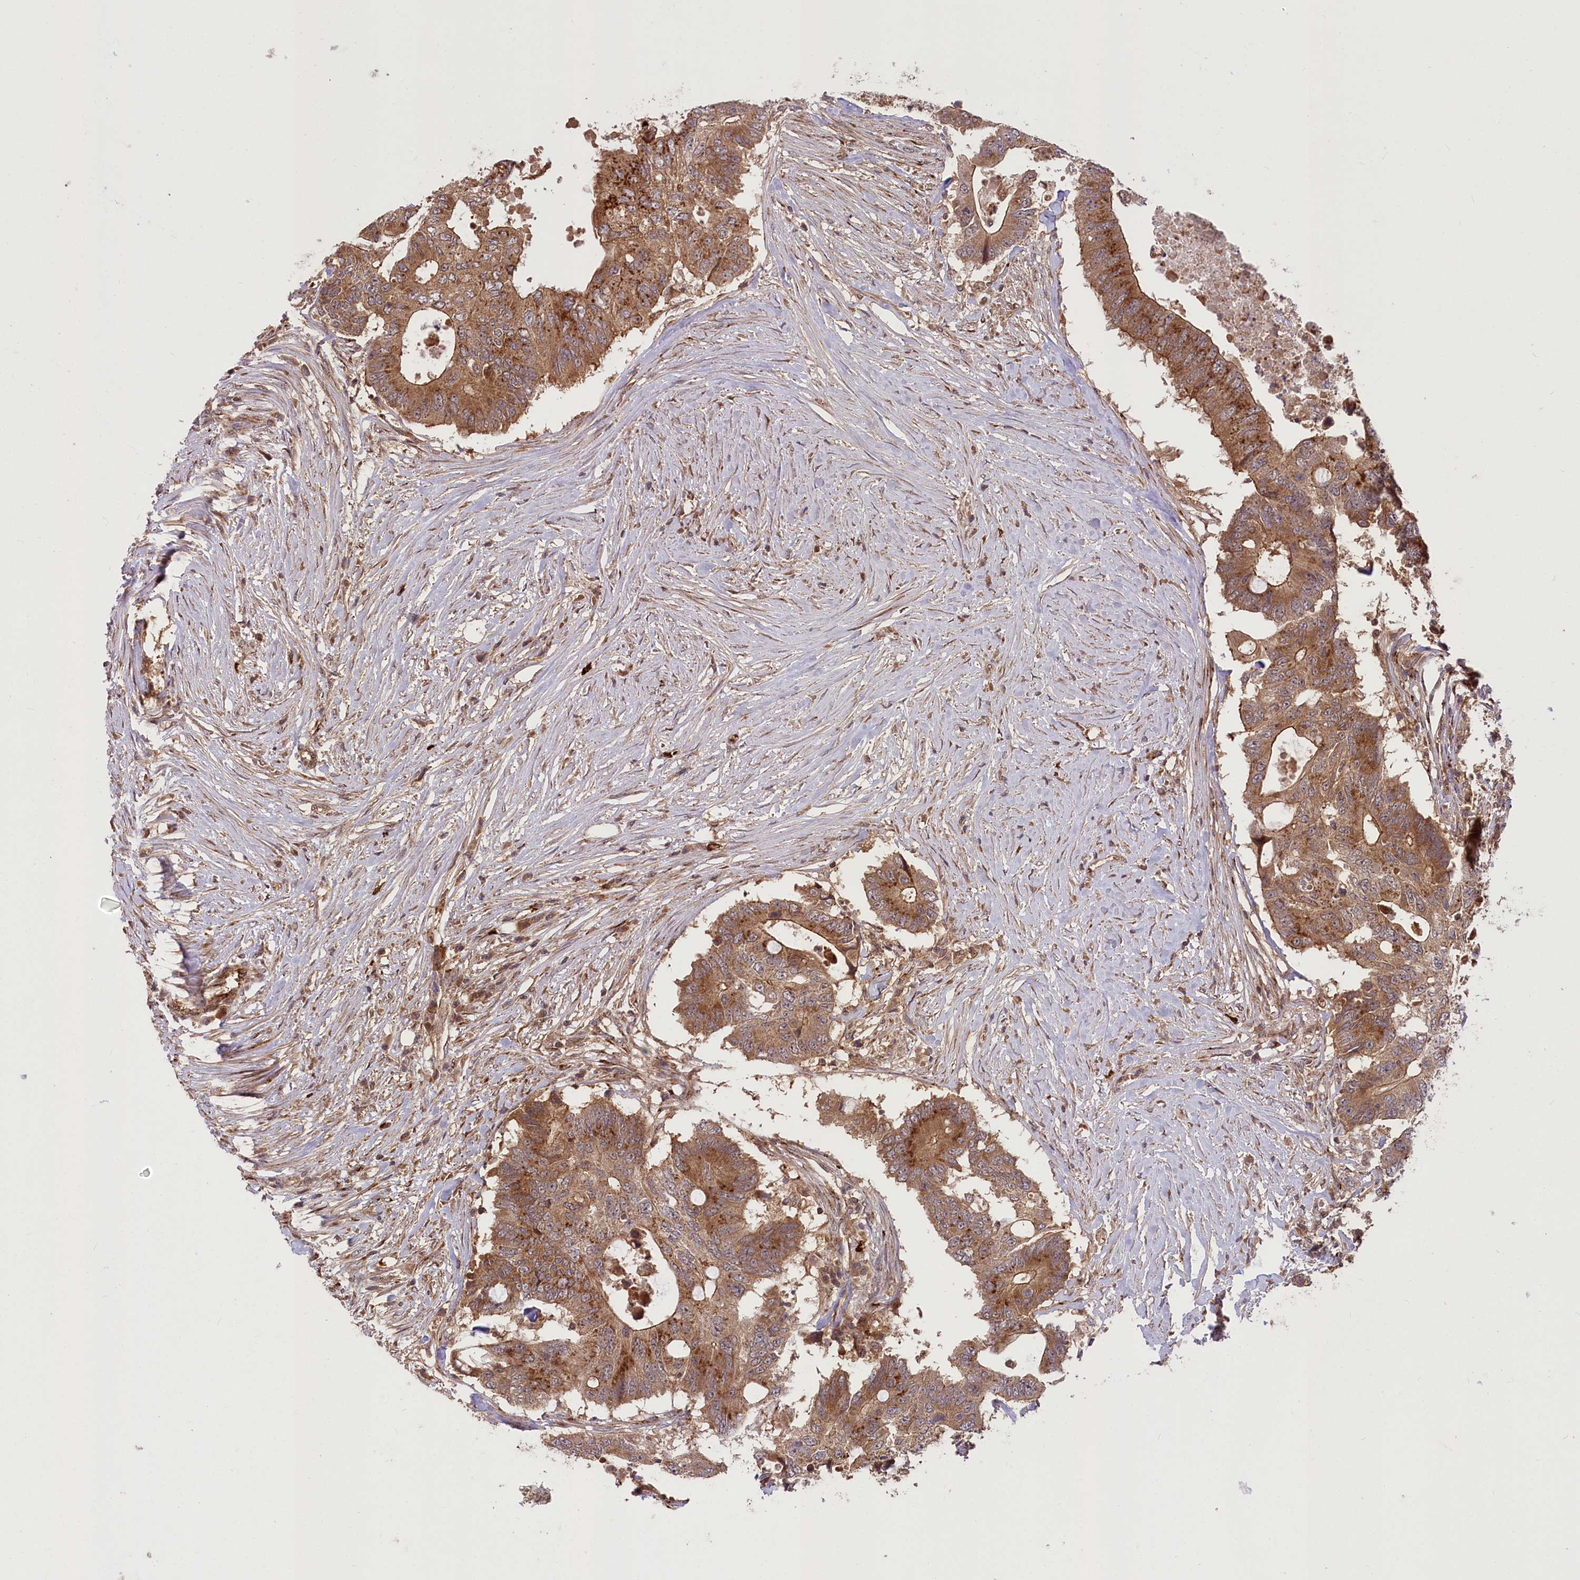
{"staining": {"intensity": "moderate", "quantity": ">75%", "location": "cytoplasmic/membranous"}, "tissue": "colorectal cancer", "cell_type": "Tumor cells", "image_type": "cancer", "snomed": [{"axis": "morphology", "description": "Adenocarcinoma, NOS"}, {"axis": "topography", "description": "Colon"}], "caption": "About >75% of tumor cells in adenocarcinoma (colorectal) demonstrate moderate cytoplasmic/membranous protein staining as visualized by brown immunohistochemical staining.", "gene": "CARD19", "patient": {"sex": "male", "age": 71}}